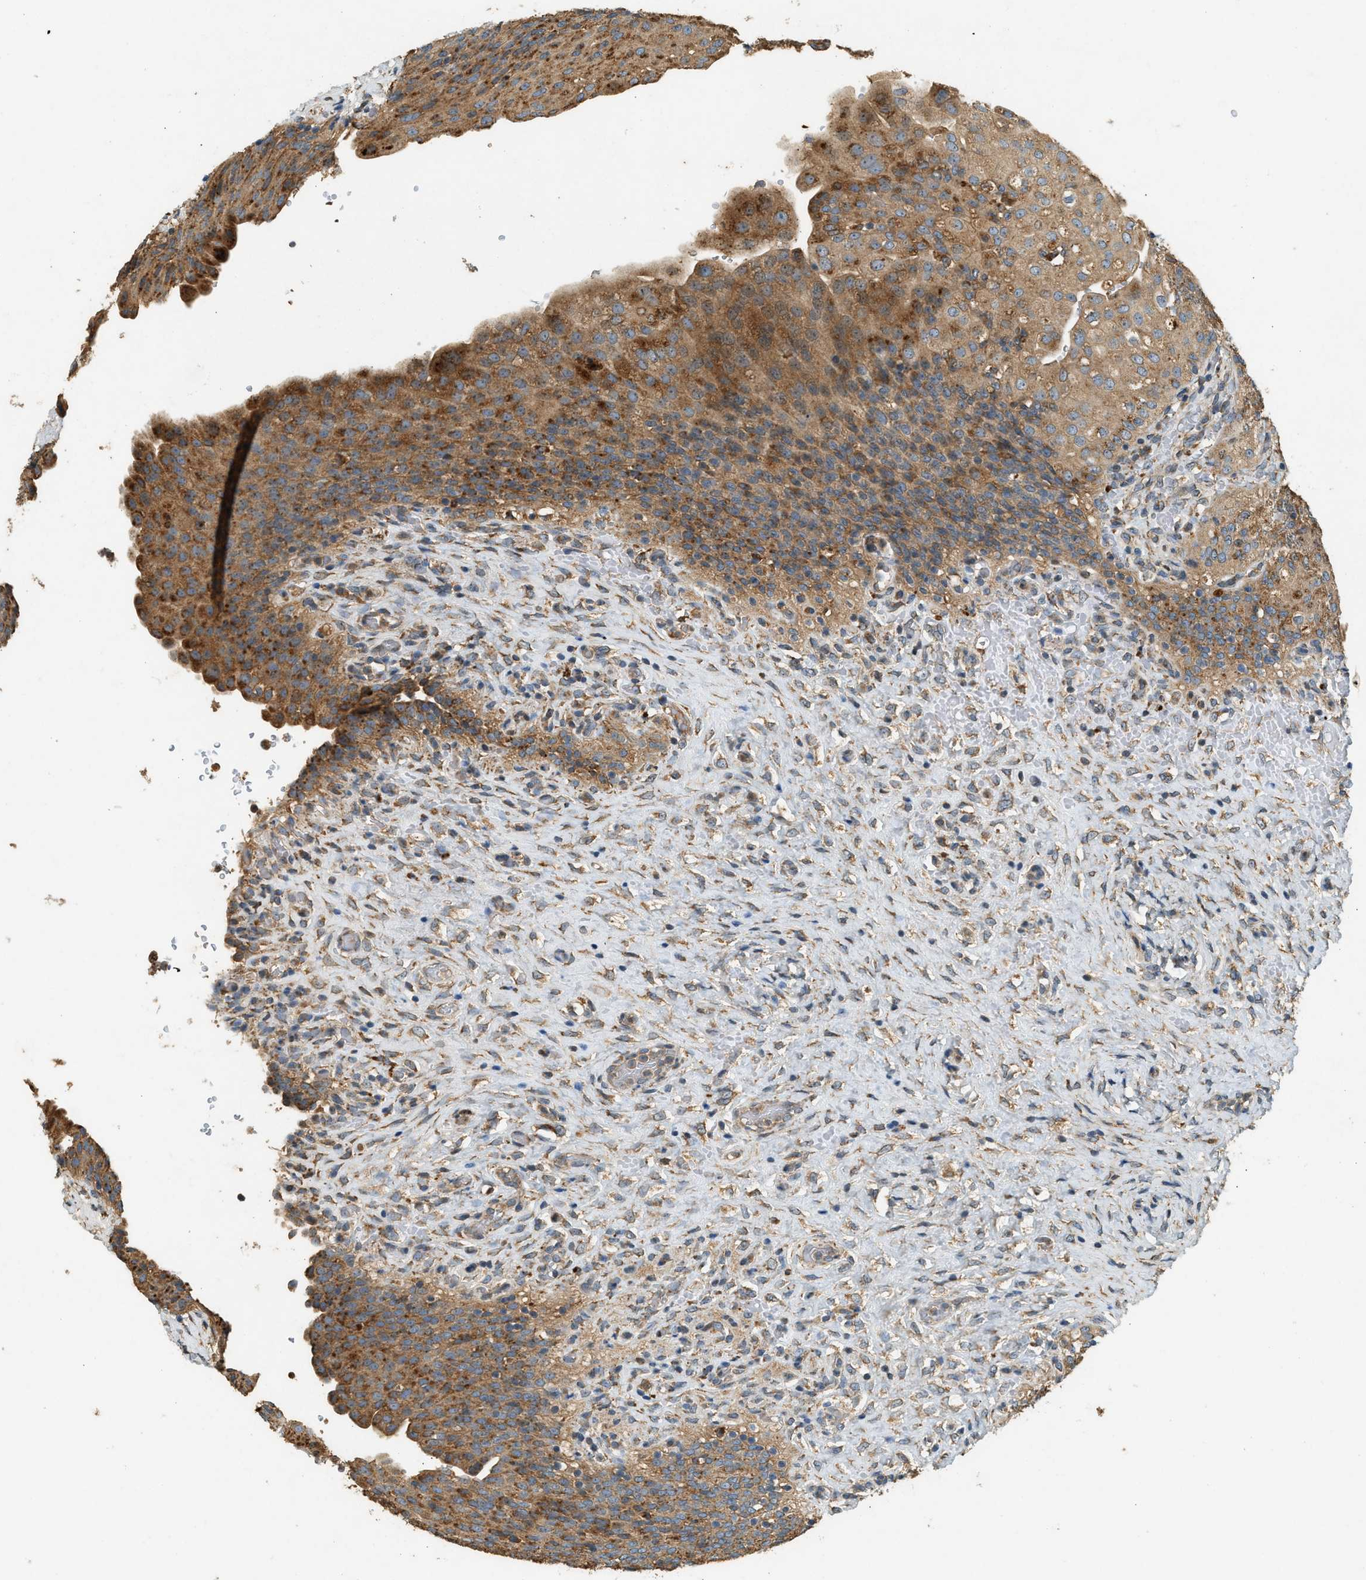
{"staining": {"intensity": "strong", "quantity": ">75%", "location": "cytoplasmic/membranous"}, "tissue": "urinary bladder", "cell_type": "Urothelial cells", "image_type": "normal", "snomed": [{"axis": "morphology", "description": "Urothelial carcinoma, High grade"}, {"axis": "topography", "description": "Urinary bladder"}], "caption": "Protein staining exhibits strong cytoplasmic/membranous staining in approximately >75% of urothelial cells in benign urinary bladder.", "gene": "CTSB", "patient": {"sex": "male", "age": 46}}